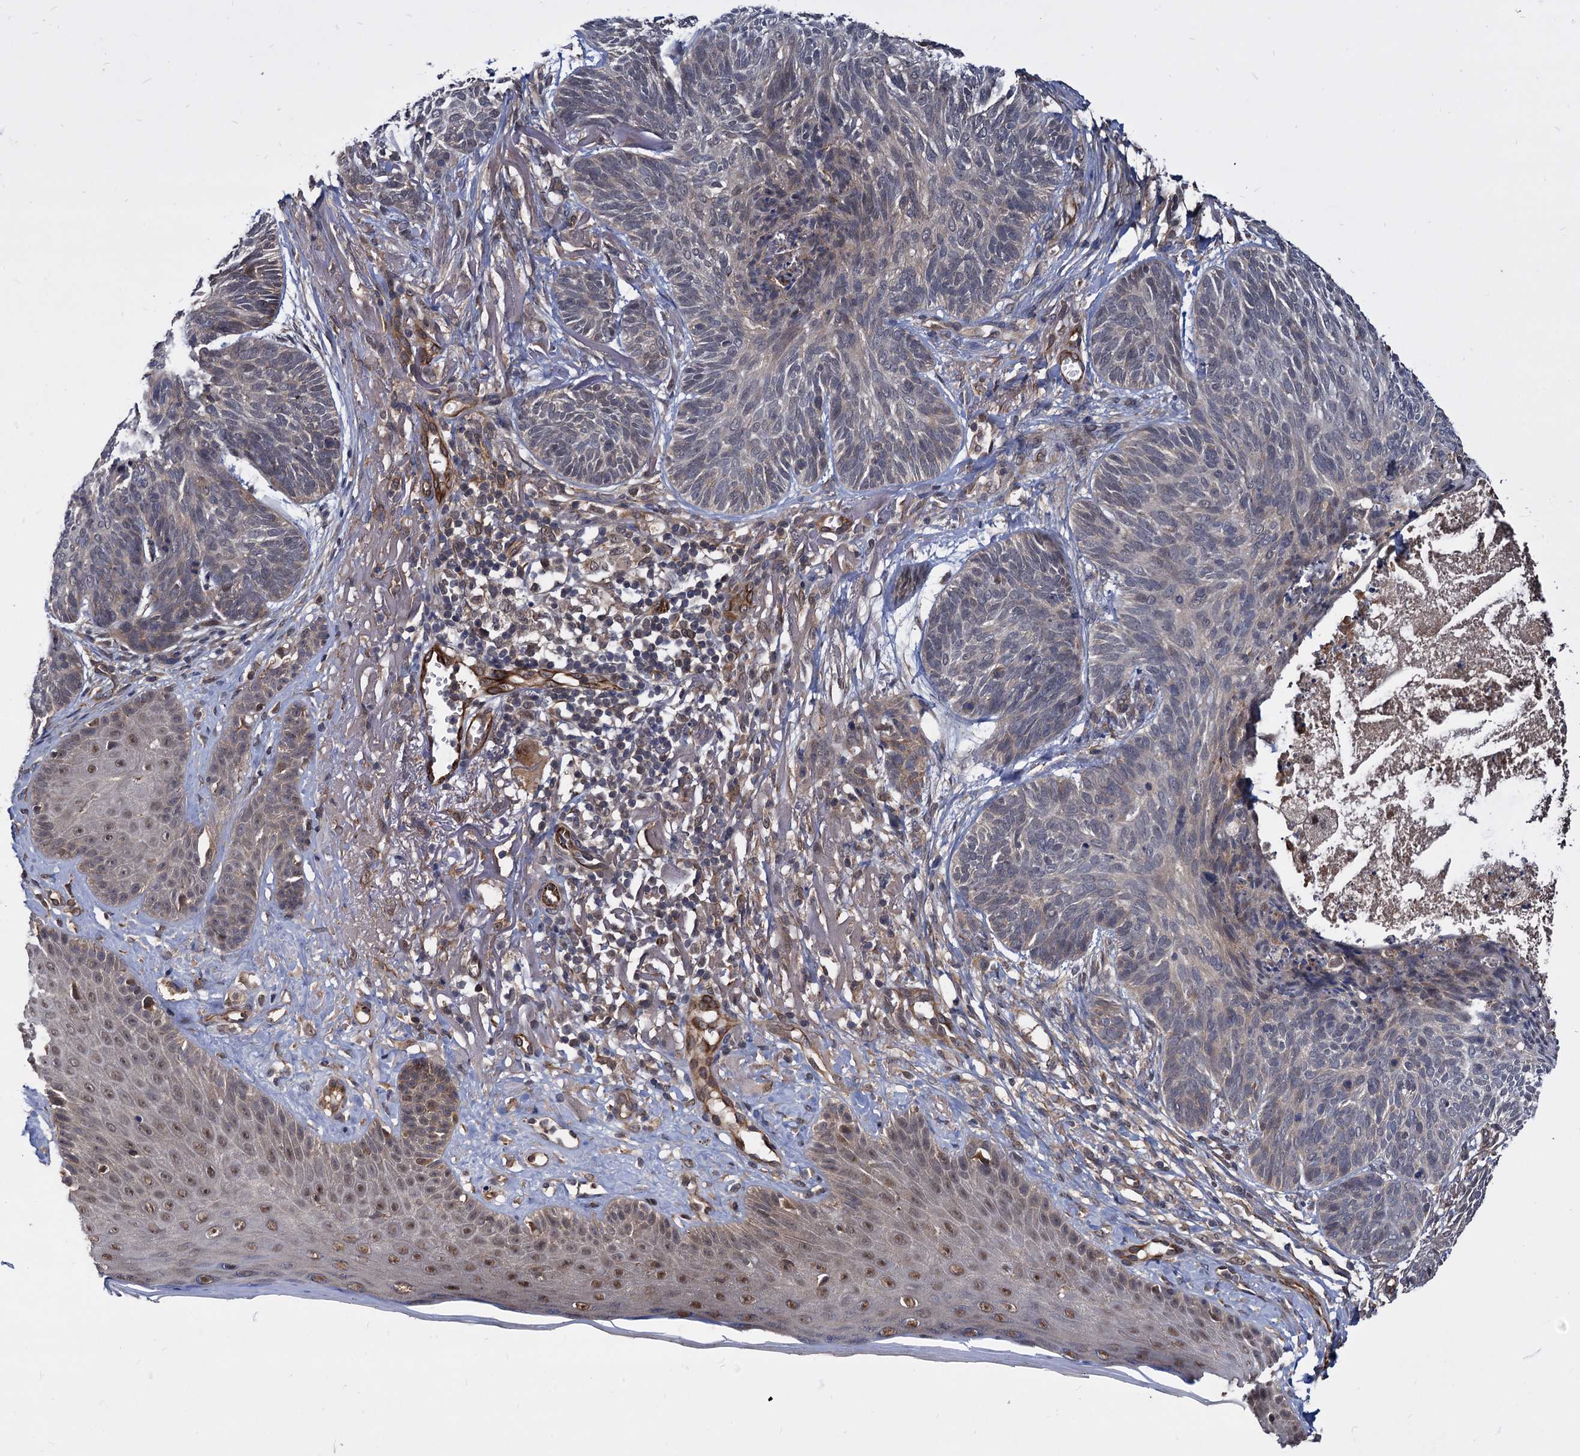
{"staining": {"intensity": "negative", "quantity": "none", "location": "none"}, "tissue": "skin cancer", "cell_type": "Tumor cells", "image_type": "cancer", "snomed": [{"axis": "morphology", "description": "Normal tissue, NOS"}, {"axis": "morphology", "description": "Basal cell carcinoma"}, {"axis": "topography", "description": "Skin"}], "caption": "Immunohistochemistry (IHC) image of neoplastic tissue: human basal cell carcinoma (skin) stained with DAB demonstrates no significant protein positivity in tumor cells.", "gene": "PSMD4", "patient": {"sex": "male", "age": 66}}